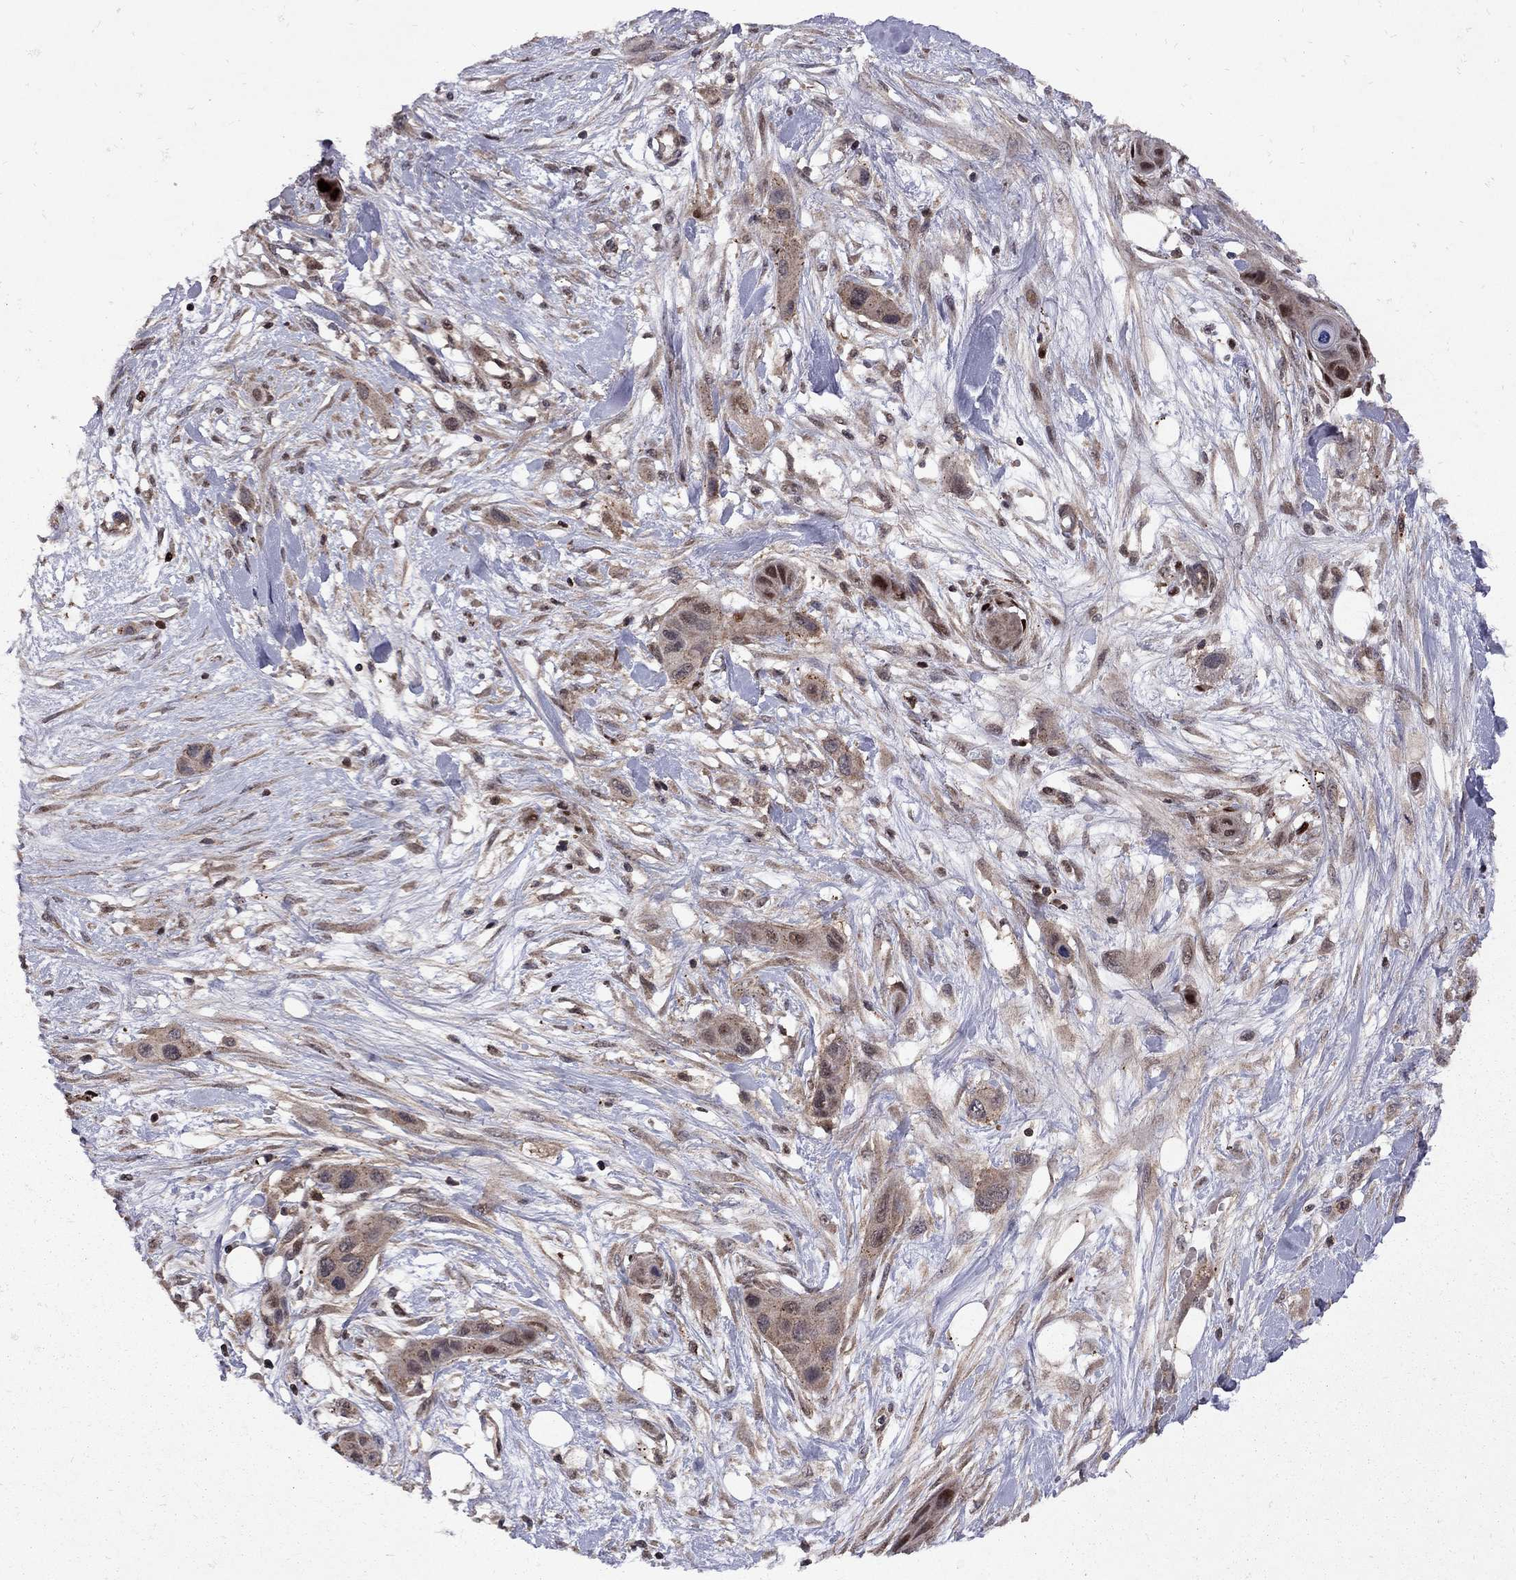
{"staining": {"intensity": "weak", "quantity": "25%-75%", "location": "cytoplasmic/membranous"}, "tissue": "skin cancer", "cell_type": "Tumor cells", "image_type": "cancer", "snomed": [{"axis": "morphology", "description": "Squamous cell carcinoma, NOS"}, {"axis": "topography", "description": "Skin"}], "caption": "A micrograph of human squamous cell carcinoma (skin) stained for a protein demonstrates weak cytoplasmic/membranous brown staining in tumor cells. (Brightfield microscopy of DAB IHC at high magnification).", "gene": "IPP", "patient": {"sex": "male", "age": 79}}